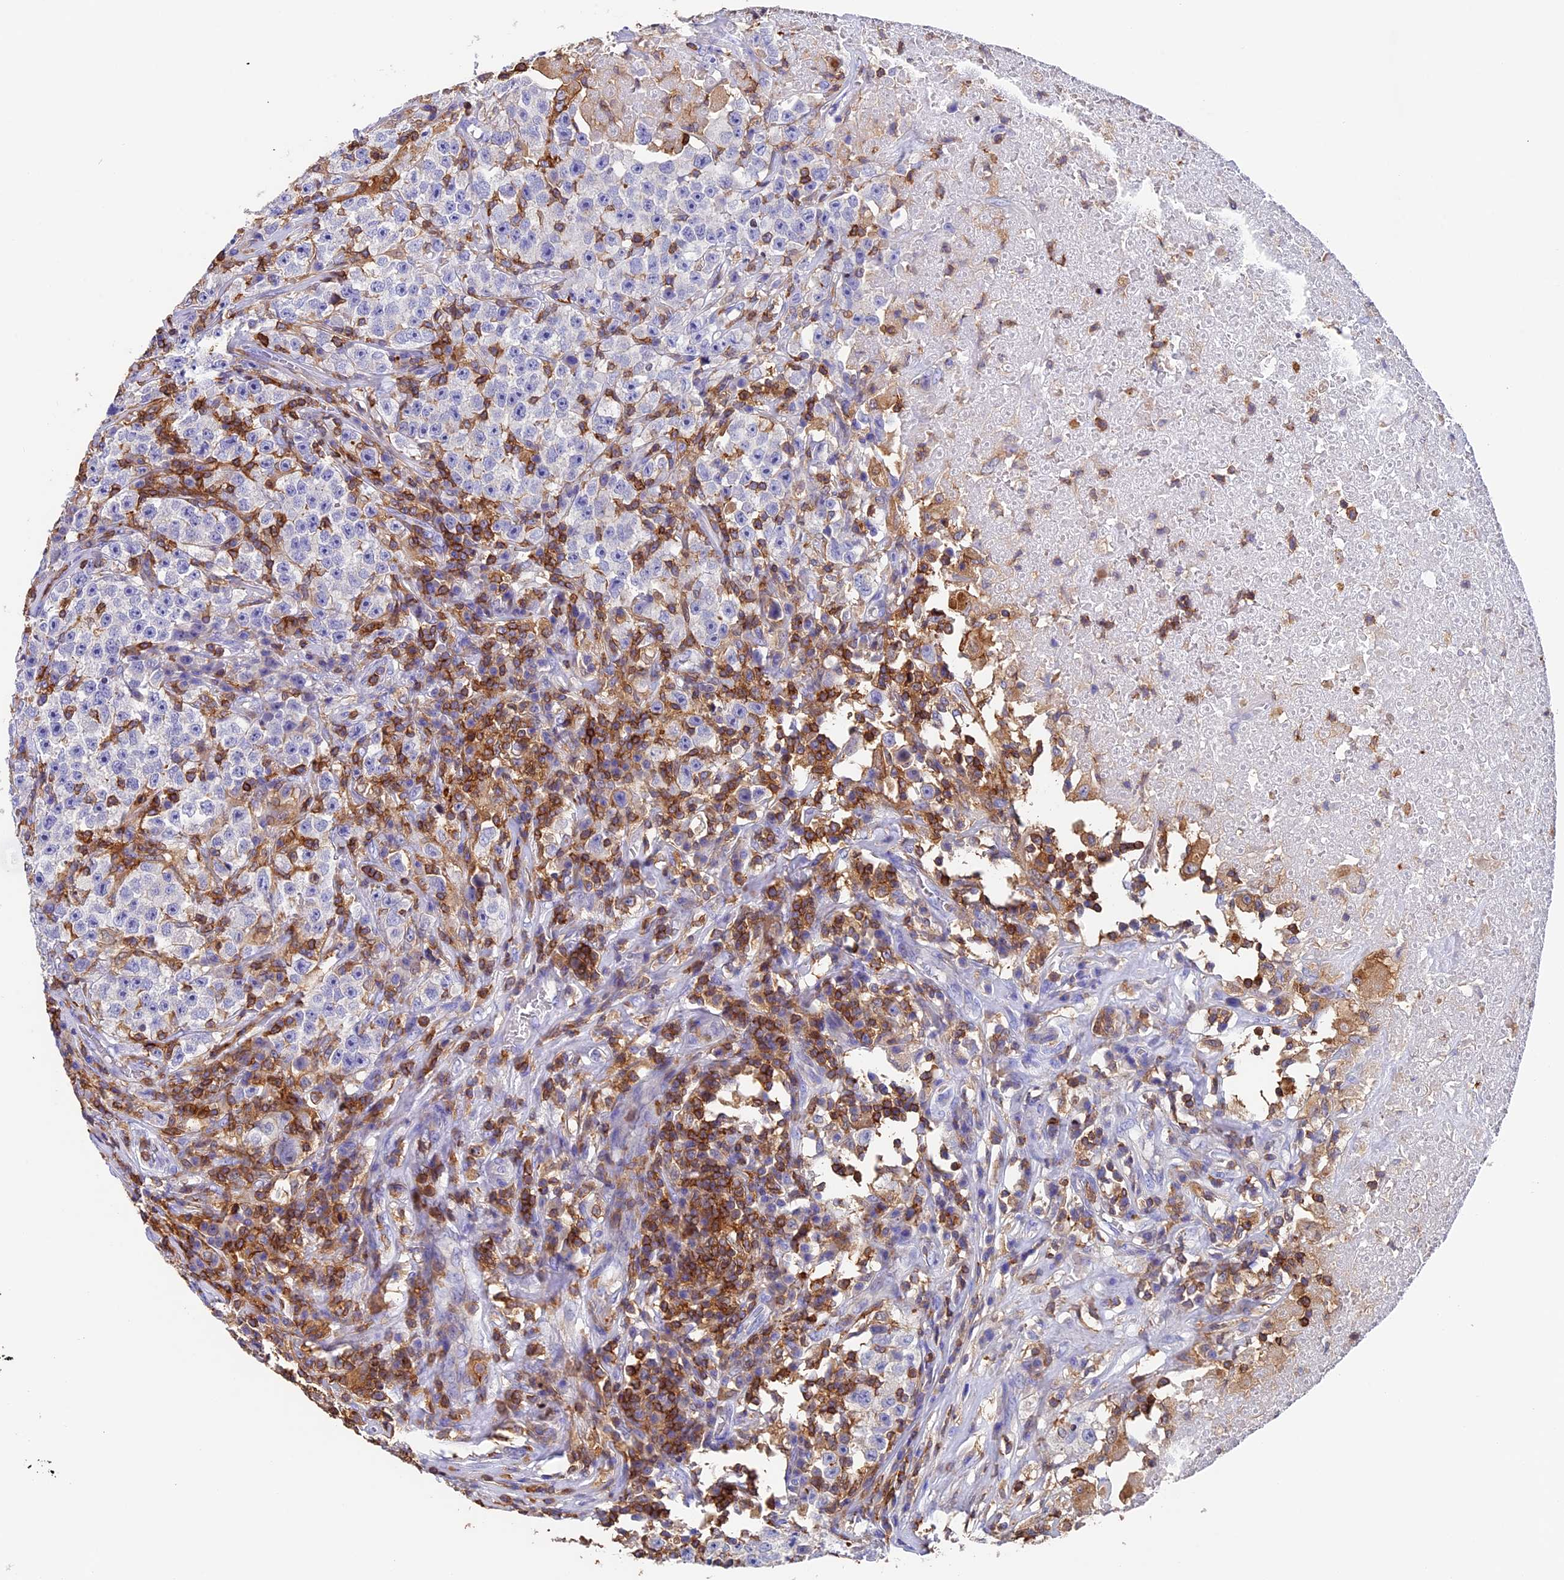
{"staining": {"intensity": "negative", "quantity": "none", "location": "none"}, "tissue": "testis cancer", "cell_type": "Tumor cells", "image_type": "cancer", "snomed": [{"axis": "morphology", "description": "Seminoma, NOS"}, {"axis": "topography", "description": "Testis"}], "caption": "The histopathology image reveals no staining of tumor cells in testis seminoma. (DAB (3,3'-diaminobenzidine) immunohistochemistry (IHC) visualized using brightfield microscopy, high magnification).", "gene": "ADAT1", "patient": {"sex": "male", "age": 22}}